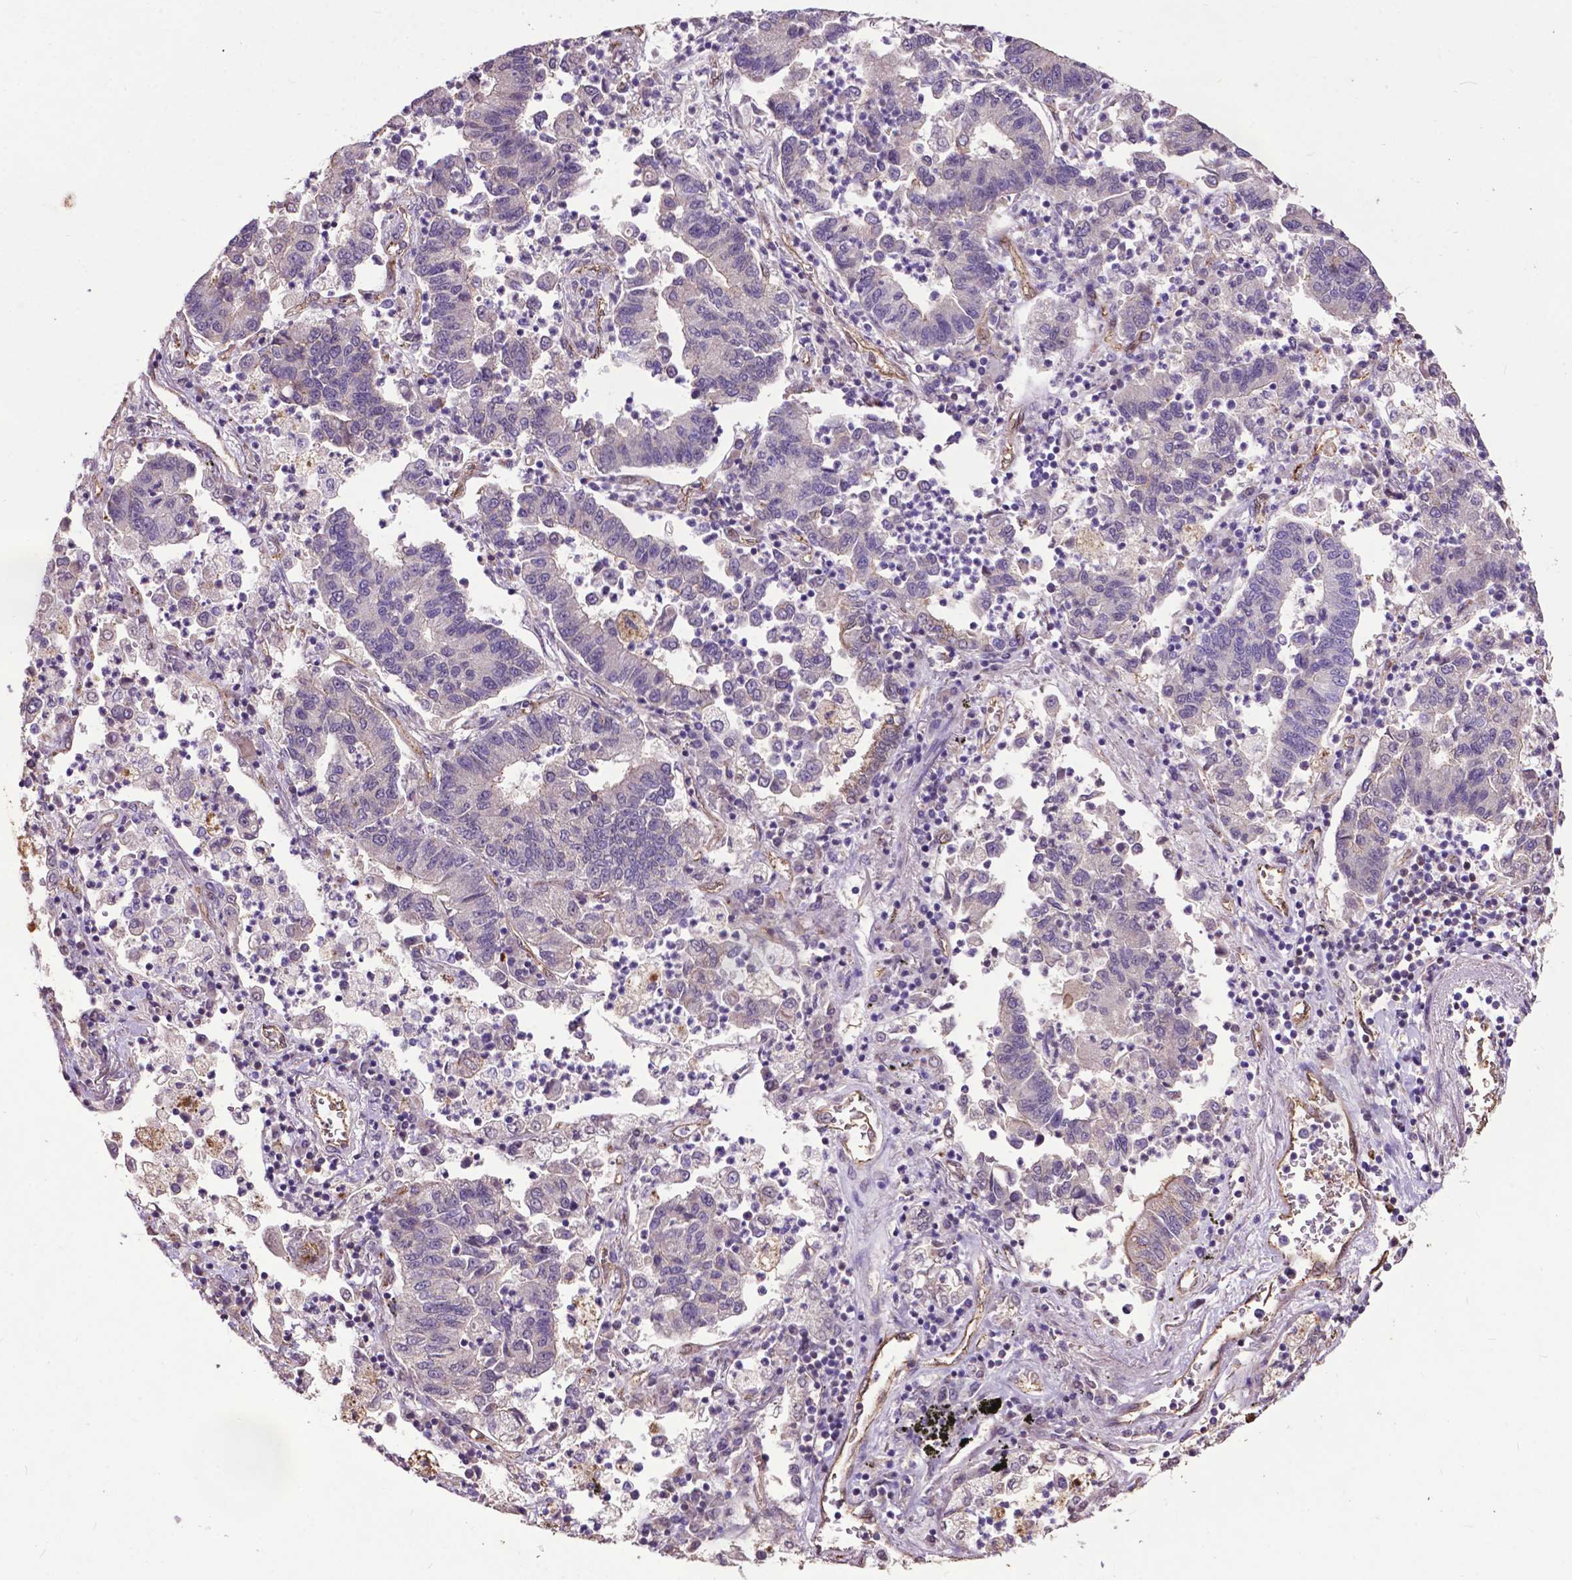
{"staining": {"intensity": "negative", "quantity": "none", "location": "none"}, "tissue": "lung cancer", "cell_type": "Tumor cells", "image_type": "cancer", "snomed": [{"axis": "morphology", "description": "Adenocarcinoma, NOS"}, {"axis": "topography", "description": "Lung"}], "caption": "Tumor cells are negative for protein expression in human lung cancer (adenocarcinoma). (Stains: DAB IHC with hematoxylin counter stain, Microscopy: brightfield microscopy at high magnification).", "gene": "PDLIM1", "patient": {"sex": "female", "age": 57}}